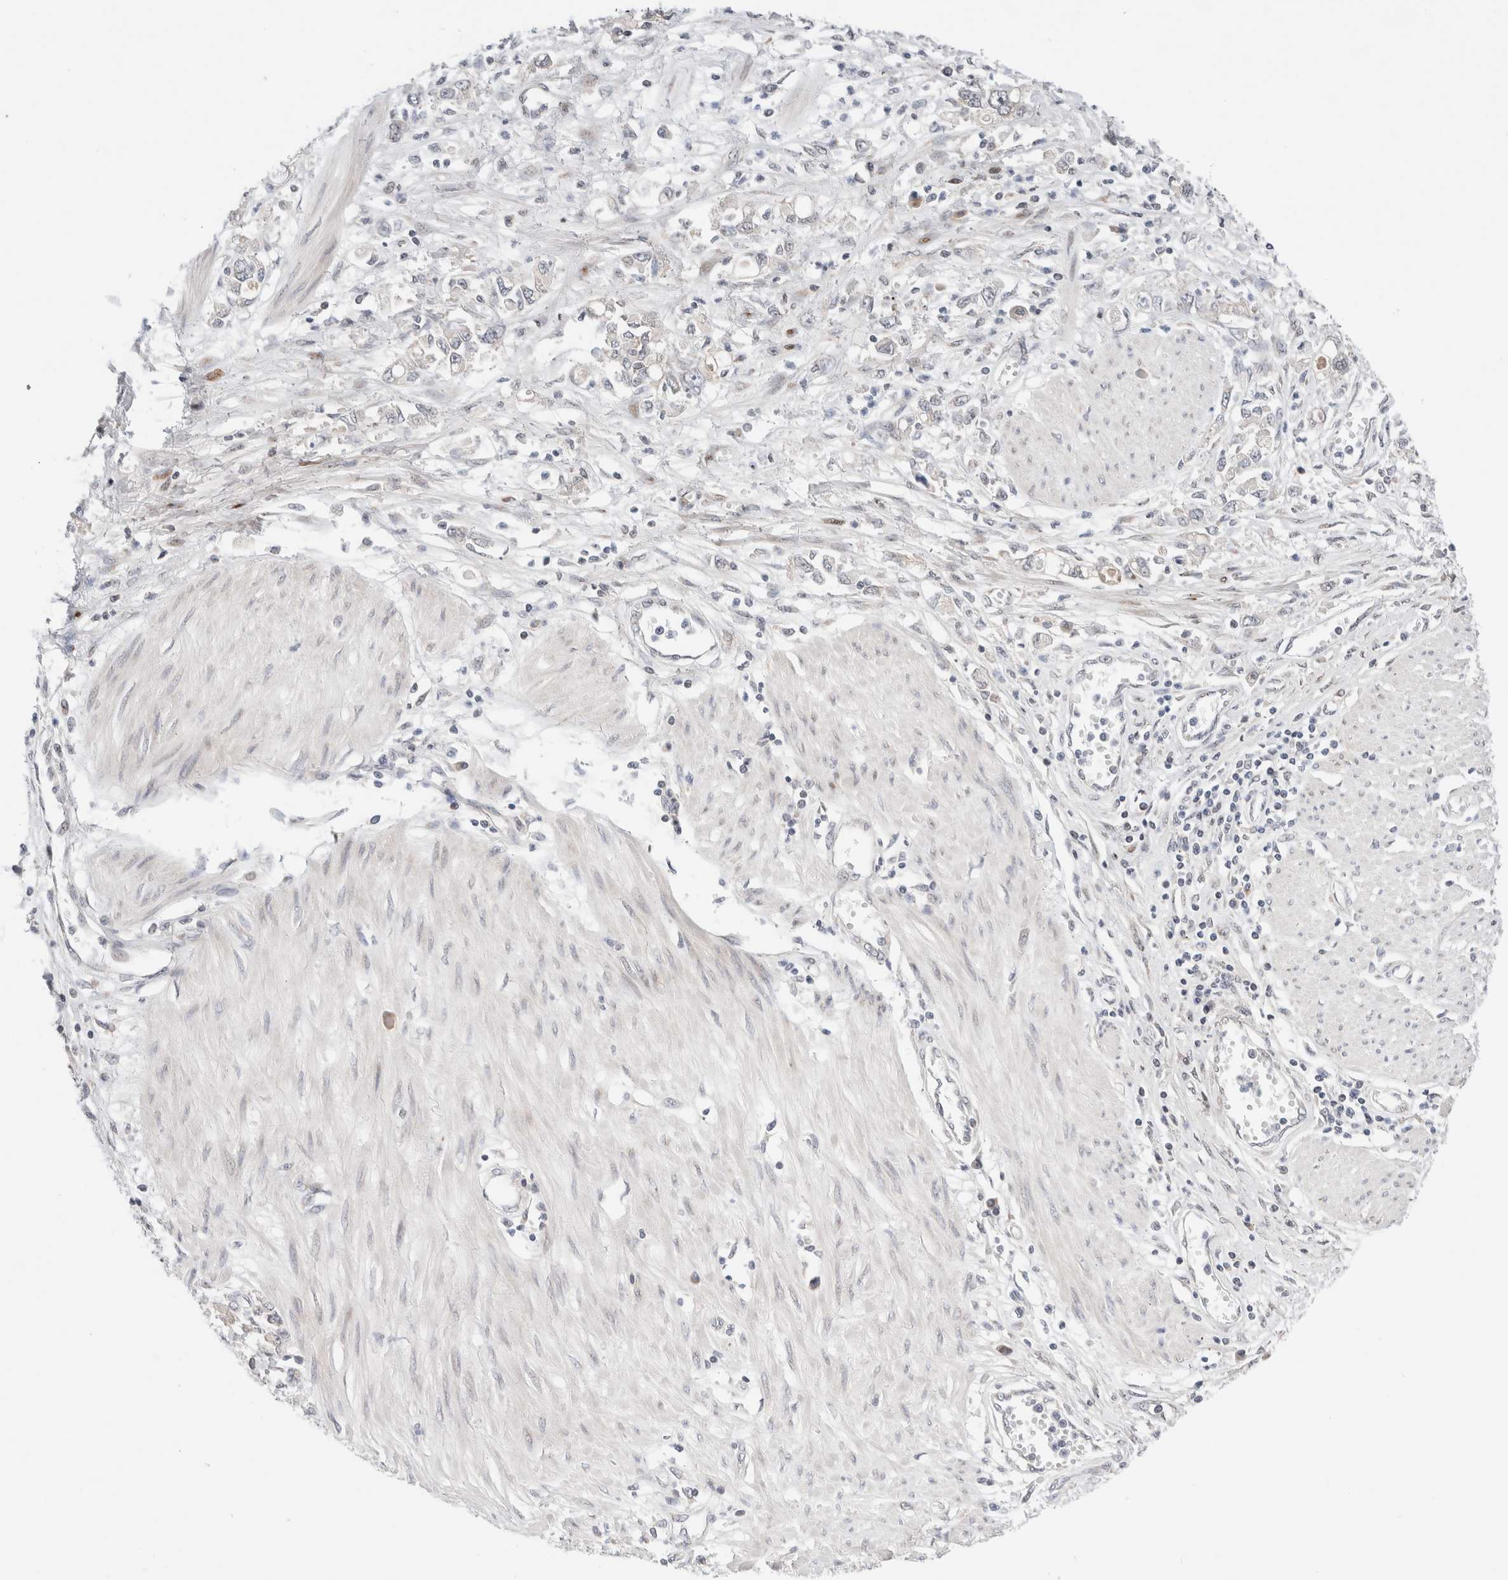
{"staining": {"intensity": "negative", "quantity": "none", "location": "none"}, "tissue": "stomach cancer", "cell_type": "Tumor cells", "image_type": "cancer", "snomed": [{"axis": "morphology", "description": "Adenocarcinoma, NOS"}, {"axis": "topography", "description": "Stomach"}], "caption": "An immunohistochemistry (IHC) image of adenocarcinoma (stomach) is shown. There is no staining in tumor cells of adenocarcinoma (stomach).", "gene": "ERI3", "patient": {"sex": "female", "age": 76}}